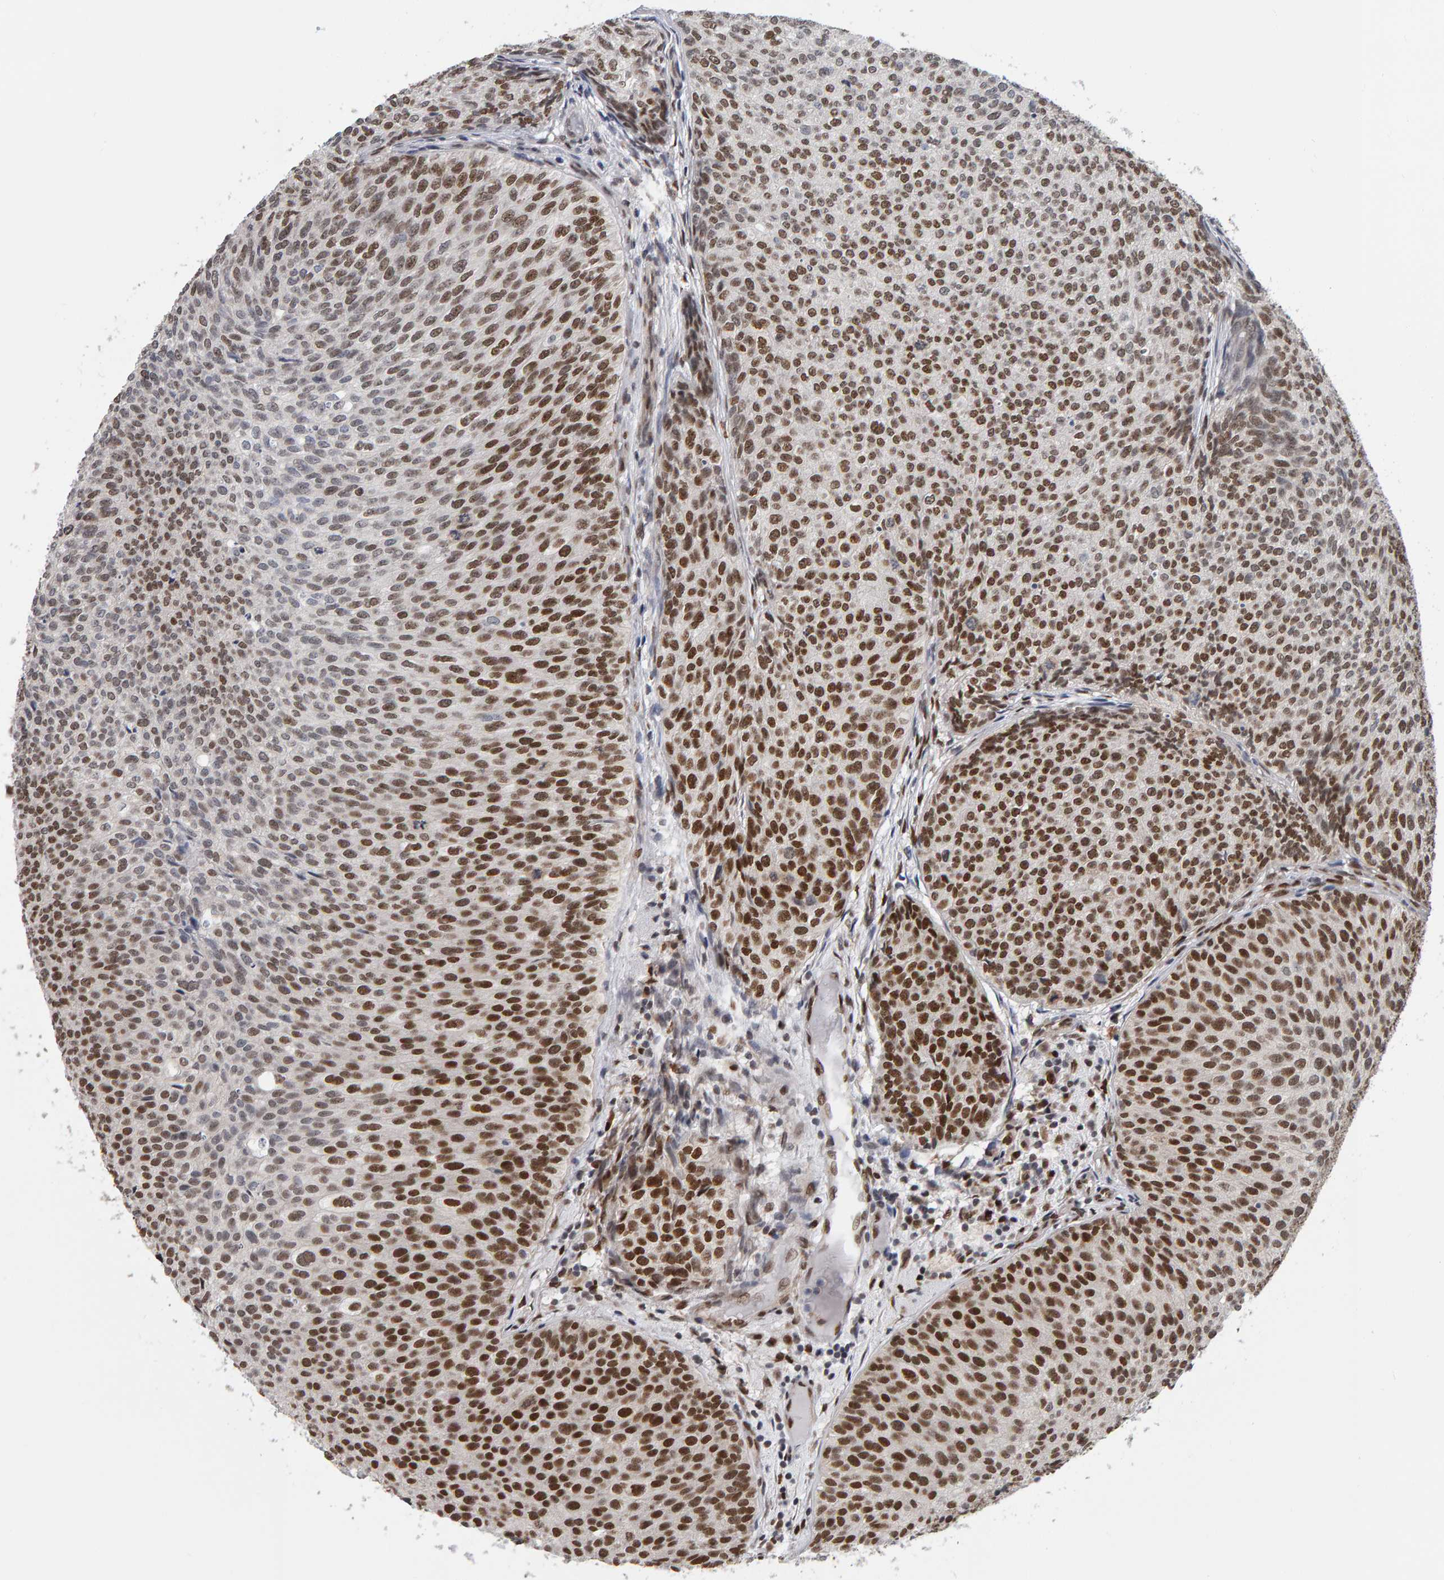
{"staining": {"intensity": "strong", "quantity": ">75%", "location": "nuclear"}, "tissue": "urothelial cancer", "cell_type": "Tumor cells", "image_type": "cancer", "snomed": [{"axis": "morphology", "description": "Urothelial carcinoma, Low grade"}, {"axis": "topography", "description": "Urinary bladder"}], "caption": "Strong nuclear expression for a protein is appreciated in approximately >75% of tumor cells of urothelial carcinoma (low-grade) using immunohistochemistry (IHC).", "gene": "ATF7IP", "patient": {"sex": "male", "age": 86}}